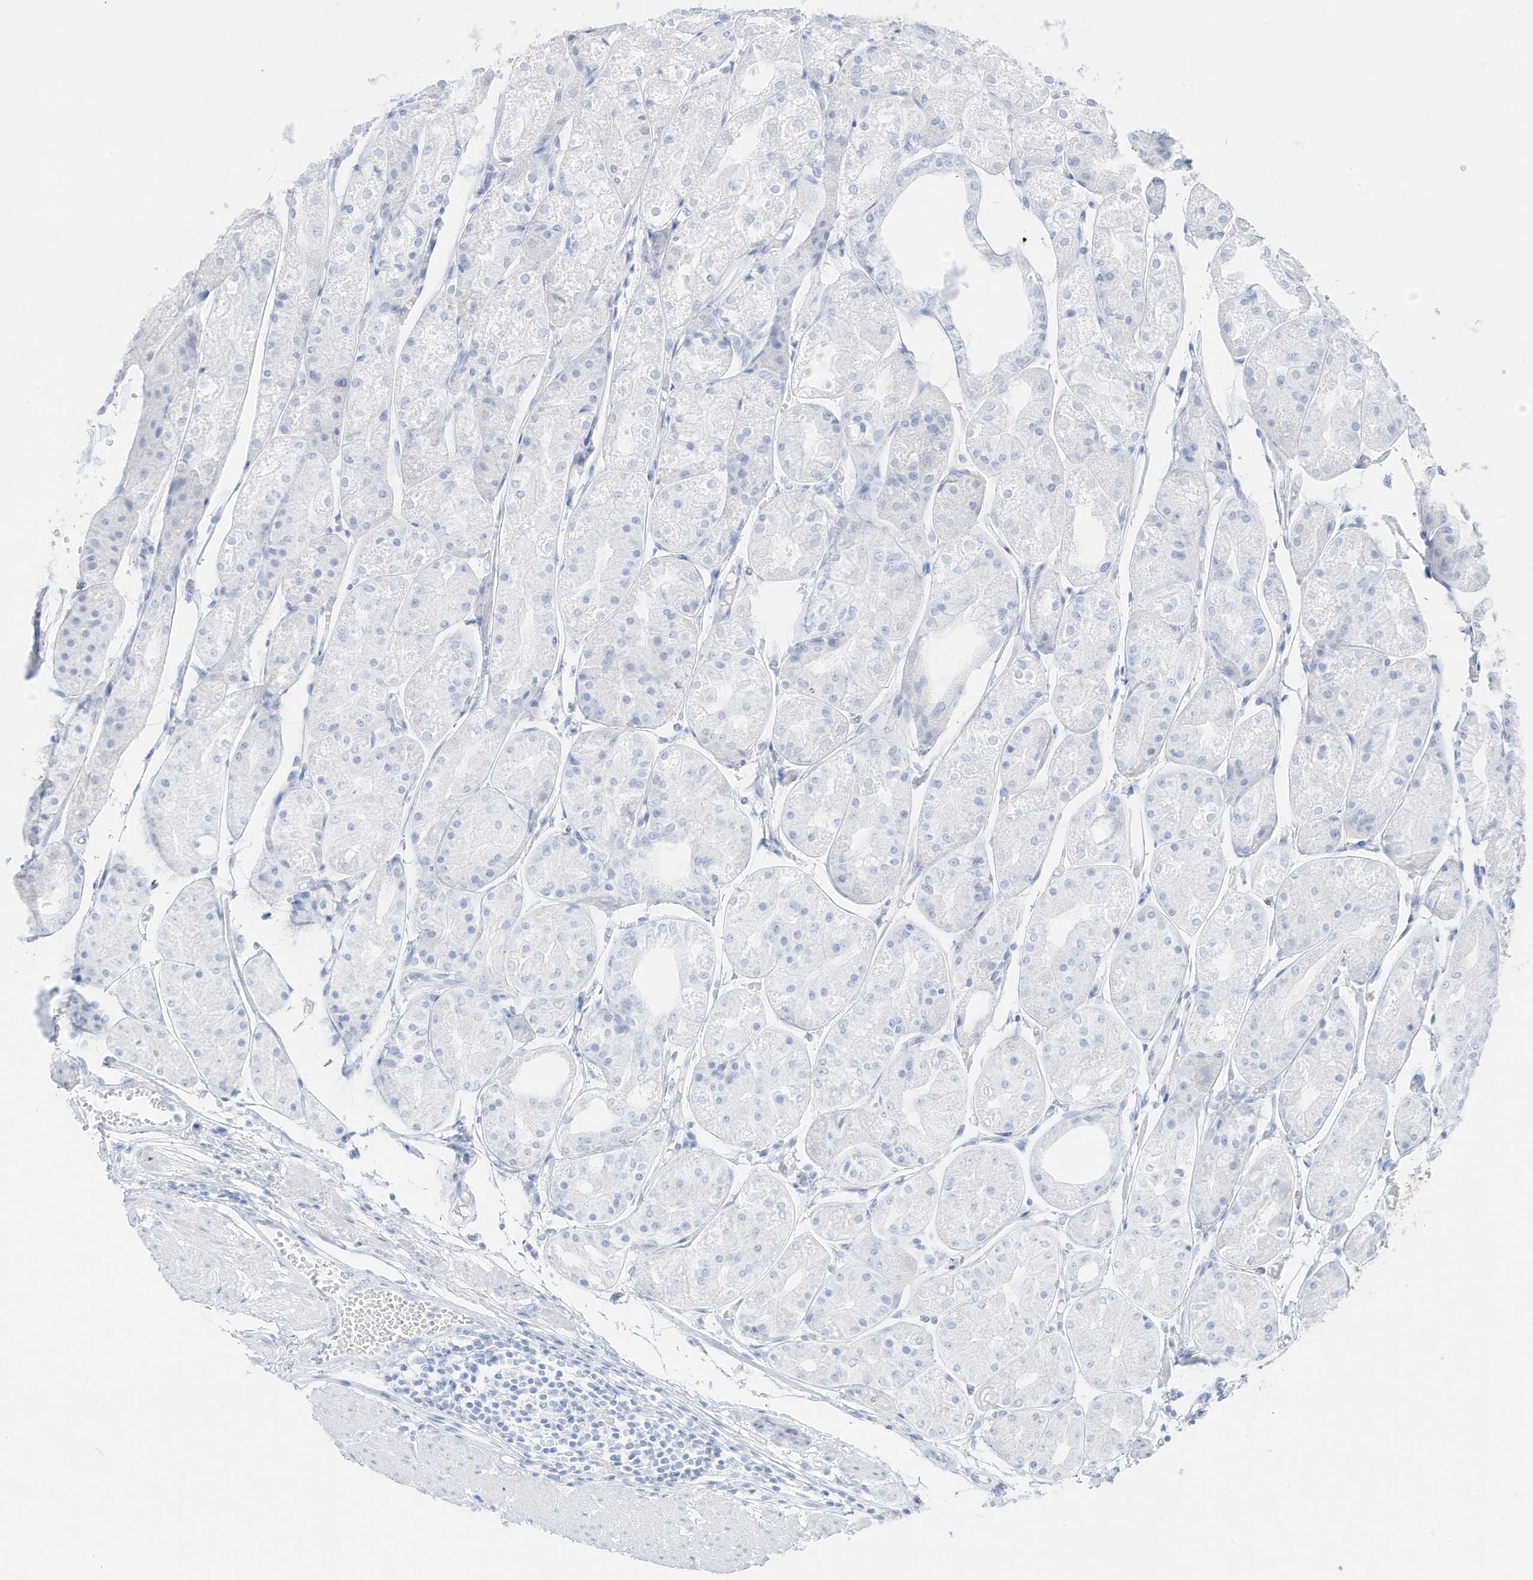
{"staining": {"intensity": "negative", "quantity": "none", "location": "none"}, "tissue": "stomach", "cell_type": "Glandular cells", "image_type": "normal", "snomed": [{"axis": "morphology", "description": "Normal tissue, NOS"}, {"axis": "topography", "description": "Stomach, upper"}], "caption": "Glandular cells show no significant protein staining in unremarkable stomach. Brightfield microscopy of IHC stained with DAB (brown) and hematoxylin (blue), captured at high magnification.", "gene": "SLC22A13", "patient": {"sex": "male", "age": 72}}